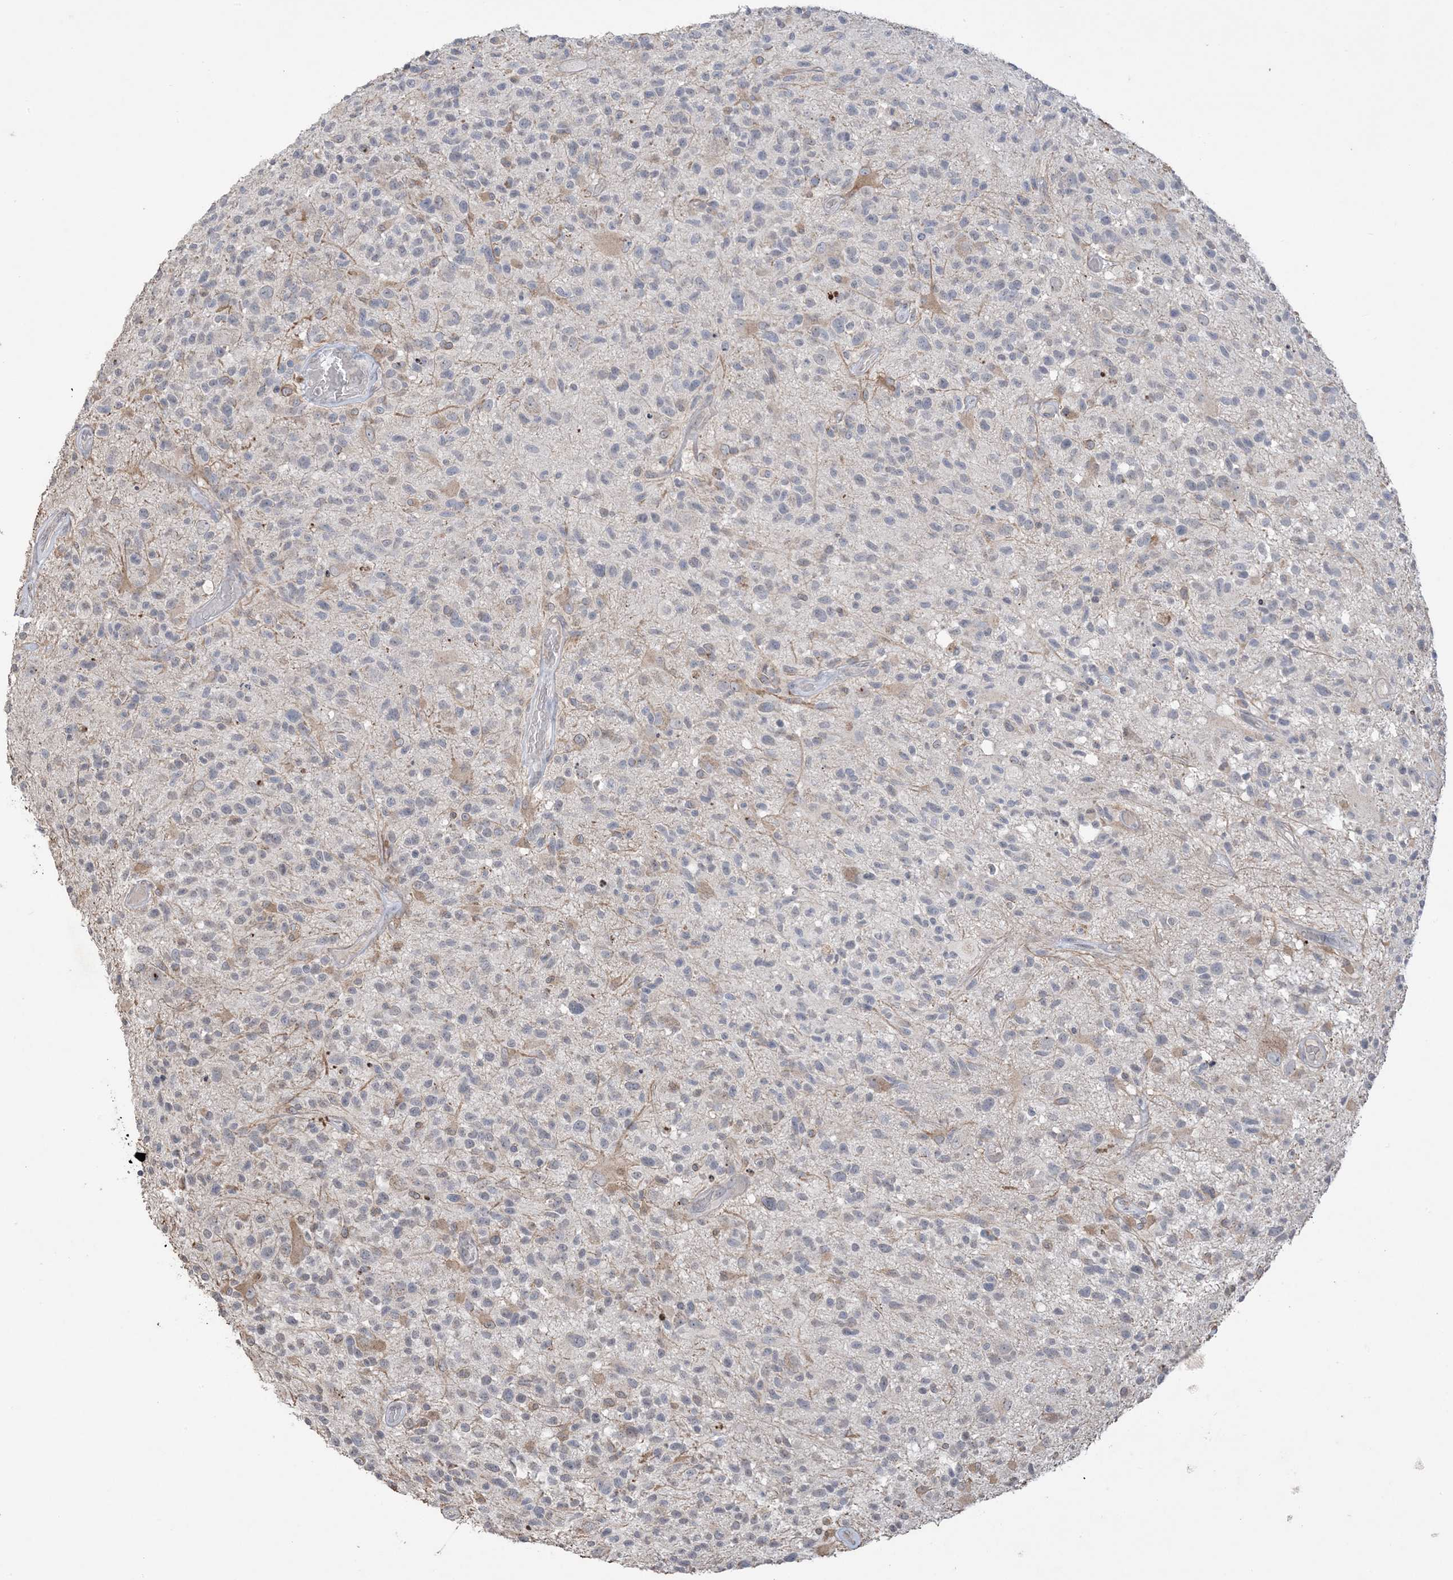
{"staining": {"intensity": "negative", "quantity": "none", "location": "none"}, "tissue": "glioma", "cell_type": "Tumor cells", "image_type": "cancer", "snomed": [{"axis": "morphology", "description": "Glioma, malignant, High grade"}, {"axis": "morphology", "description": "Glioblastoma, NOS"}, {"axis": "topography", "description": "Brain"}], "caption": "Histopathology image shows no protein positivity in tumor cells of glioma tissue.", "gene": "XRN1", "patient": {"sex": "male", "age": 60}}